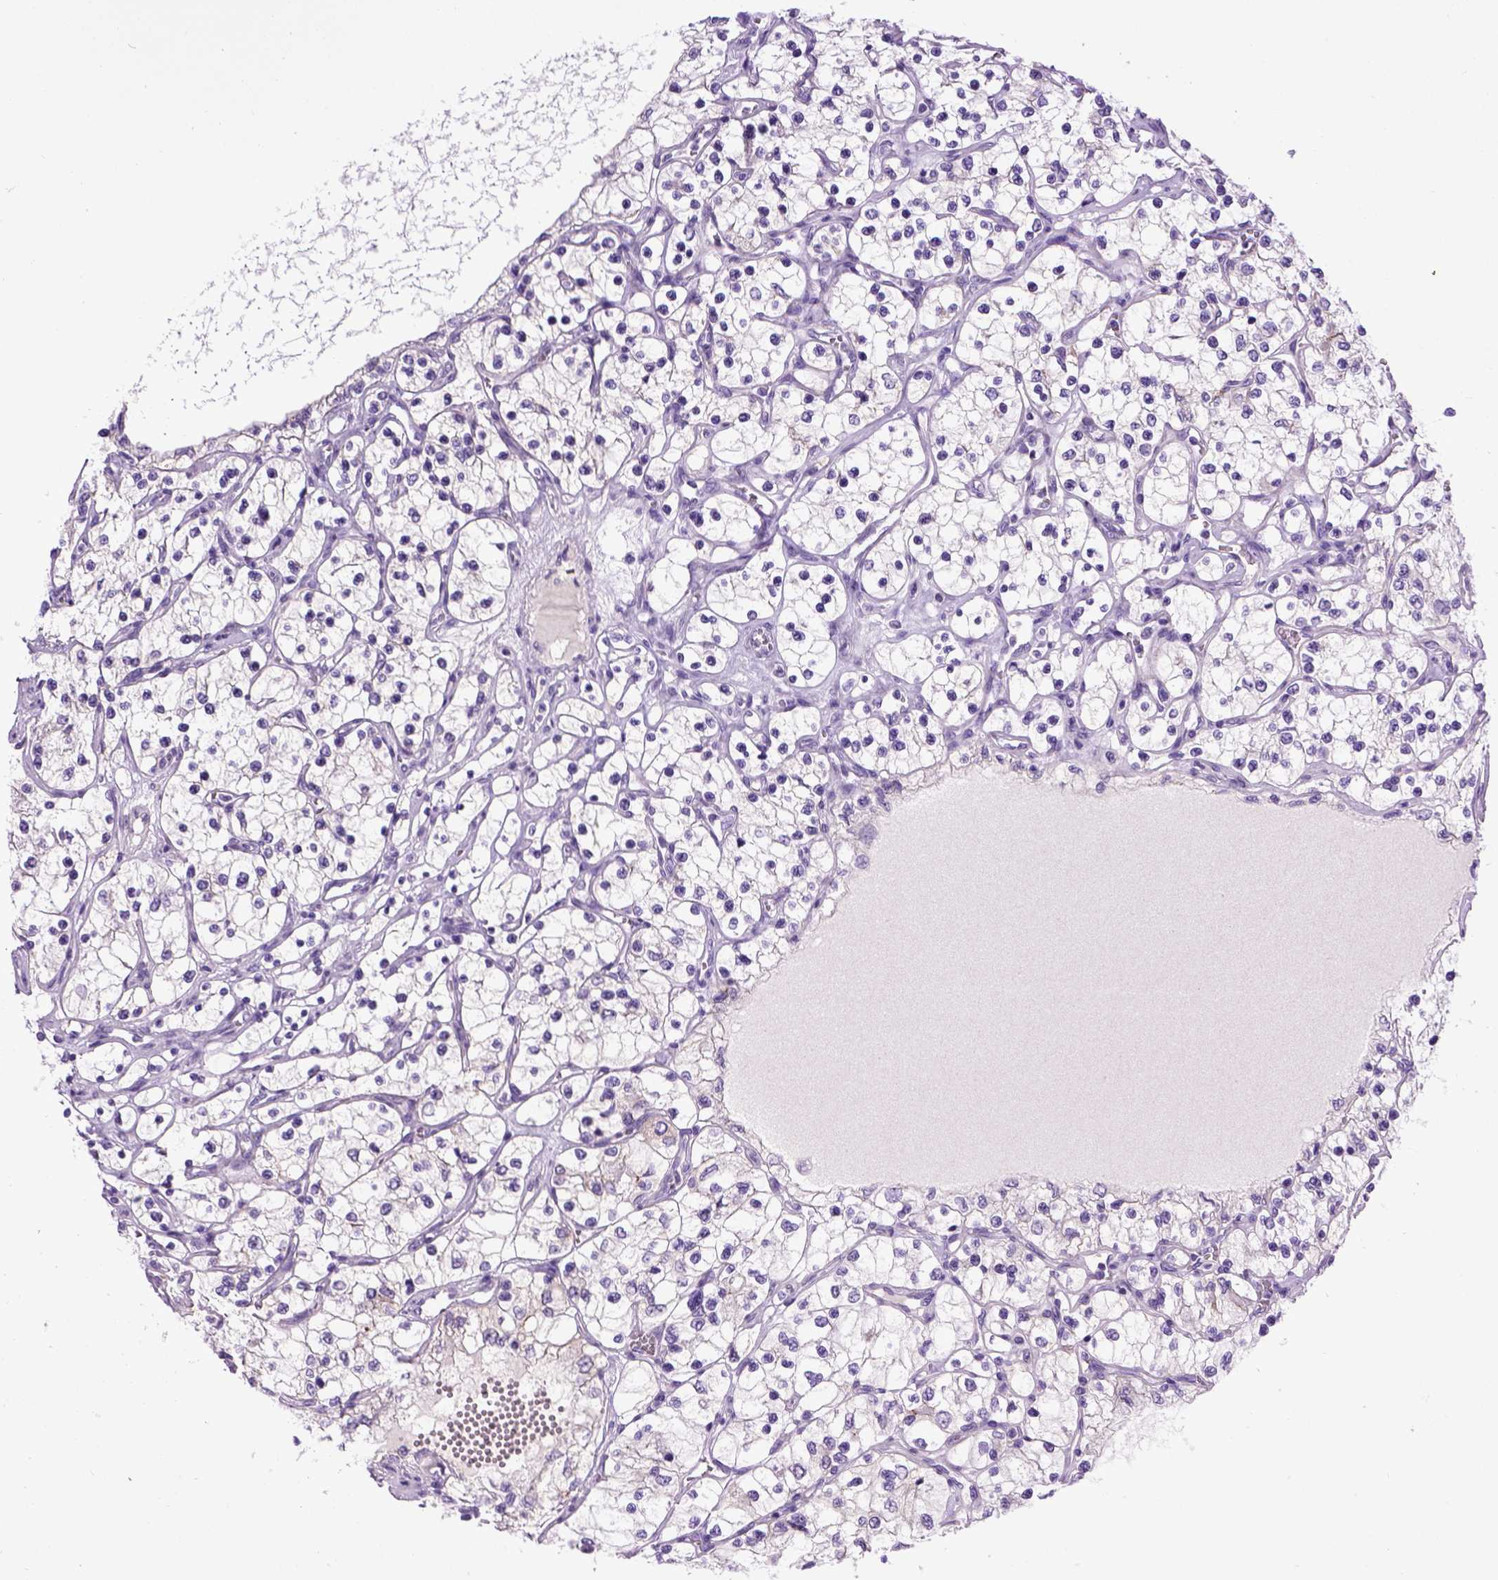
{"staining": {"intensity": "negative", "quantity": "none", "location": "none"}, "tissue": "renal cancer", "cell_type": "Tumor cells", "image_type": "cancer", "snomed": [{"axis": "morphology", "description": "Adenocarcinoma, NOS"}, {"axis": "topography", "description": "Kidney"}], "caption": "Tumor cells are negative for brown protein staining in adenocarcinoma (renal).", "gene": "CDH1", "patient": {"sex": "female", "age": 69}}